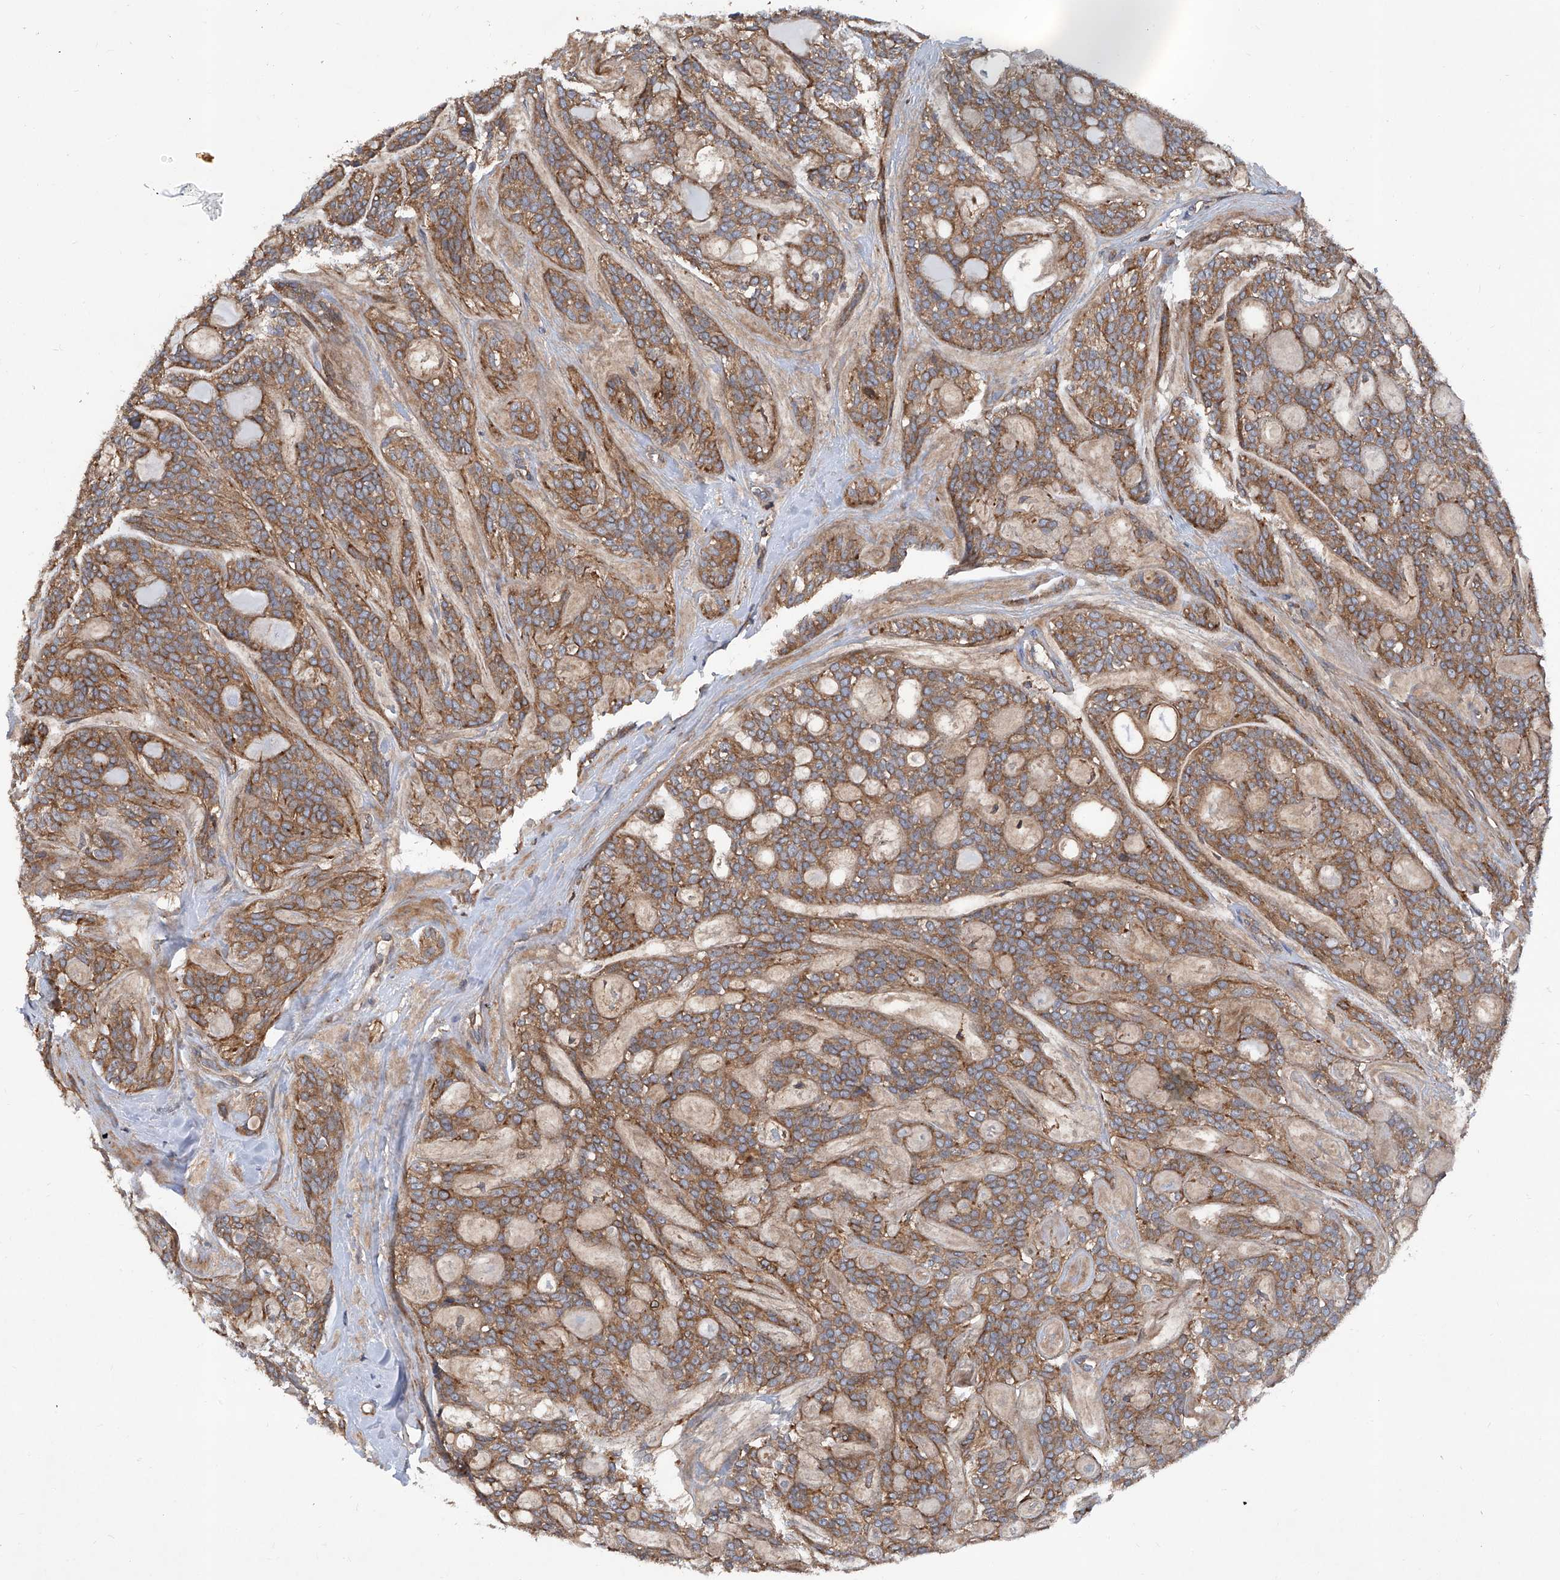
{"staining": {"intensity": "moderate", "quantity": ">75%", "location": "cytoplasmic/membranous"}, "tissue": "head and neck cancer", "cell_type": "Tumor cells", "image_type": "cancer", "snomed": [{"axis": "morphology", "description": "Adenocarcinoma, NOS"}, {"axis": "topography", "description": "Head-Neck"}], "caption": "Head and neck cancer stained with DAB (3,3'-diaminobenzidine) immunohistochemistry displays medium levels of moderate cytoplasmic/membranous positivity in approximately >75% of tumor cells.", "gene": "SMAP1", "patient": {"sex": "male", "age": 66}}